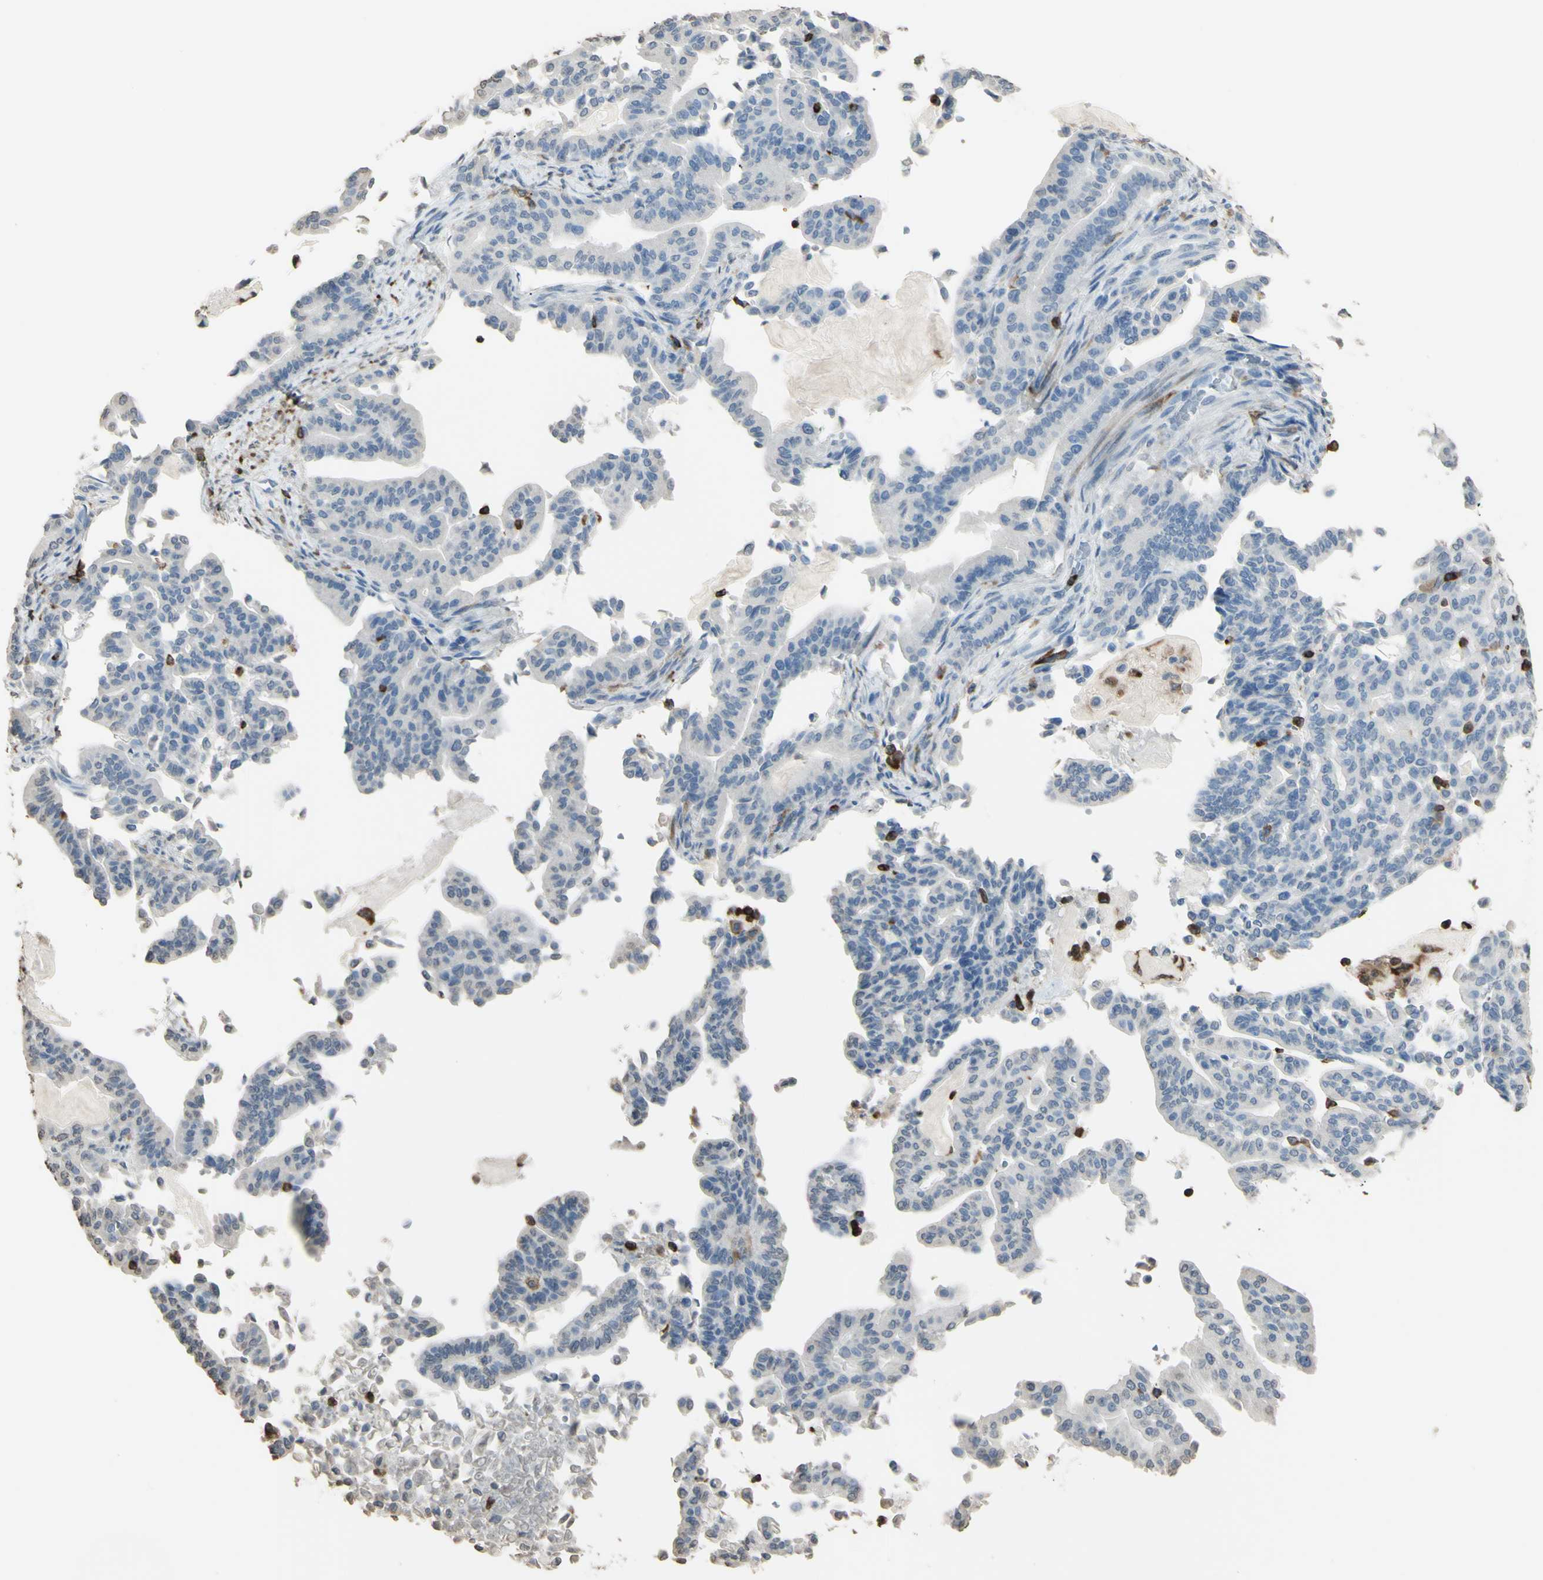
{"staining": {"intensity": "negative", "quantity": "none", "location": "none"}, "tissue": "pancreatic cancer", "cell_type": "Tumor cells", "image_type": "cancer", "snomed": [{"axis": "morphology", "description": "Adenocarcinoma, NOS"}, {"axis": "topography", "description": "Pancreas"}], "caption": "Pancreatic cancer stained for a protein using immunohistochemistry demonstrates no positivity tumor cells.", "gene": "PSTPIP1", "patient": {"sex": "male", "age": 63}}